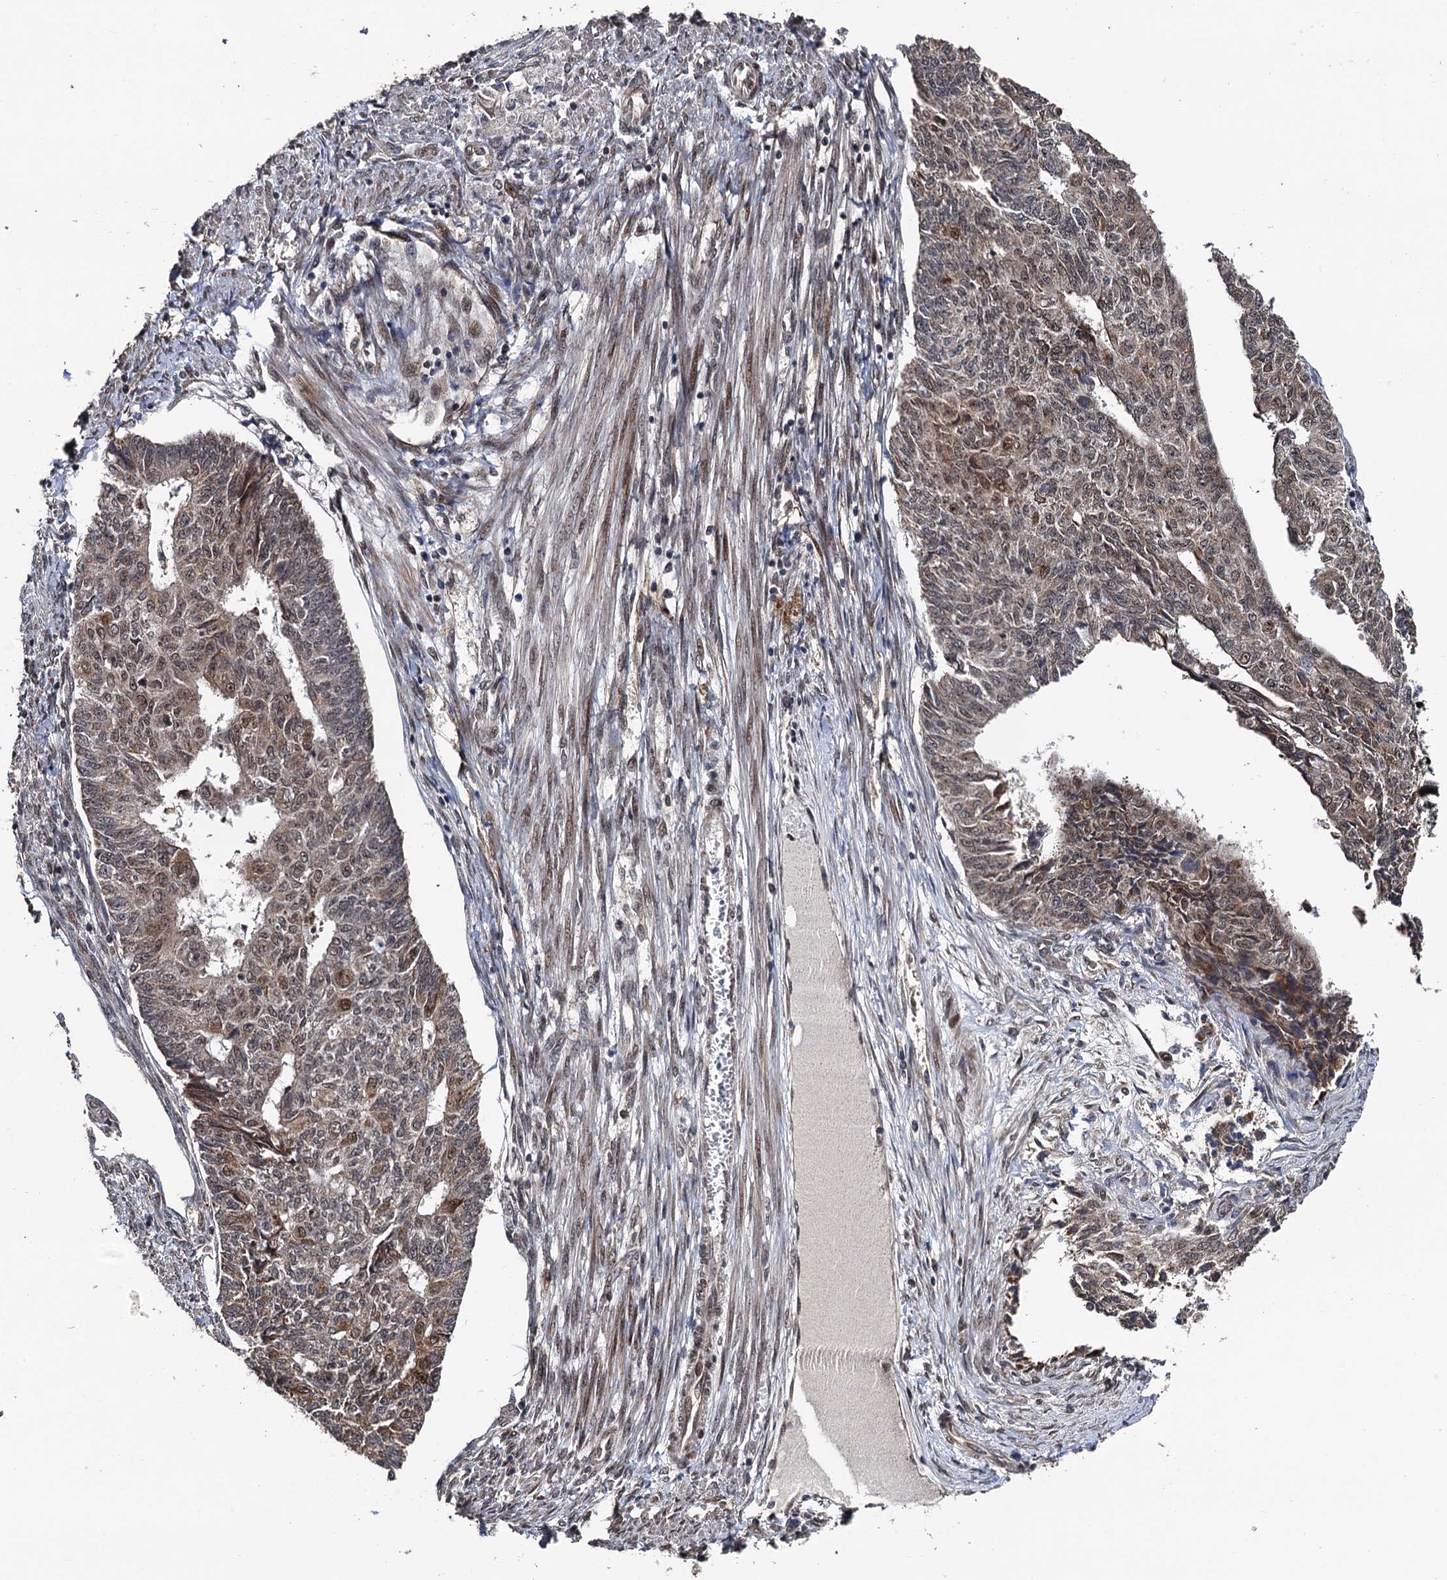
{"staining": {"intensity": "moderate", "quantity": "<25%", "location": "nuclear"}, "tissue": "endometrial cancer", "cell_type": "Tumor cells", "image_type": "cancer", "snomed": [{"axis": "morphology", "description": "Adenocarcinoma, NOS"}, {"axis": "topography", "description": "Endometrium"}], "caption": "IHC of endometrial cancer (adenocarcinoma) reveals low levels of moderate nuclear positivity in about <25% of tumor cells.", "gene": "LRRC63", "patient": {"sex": "female", "age": 32}}